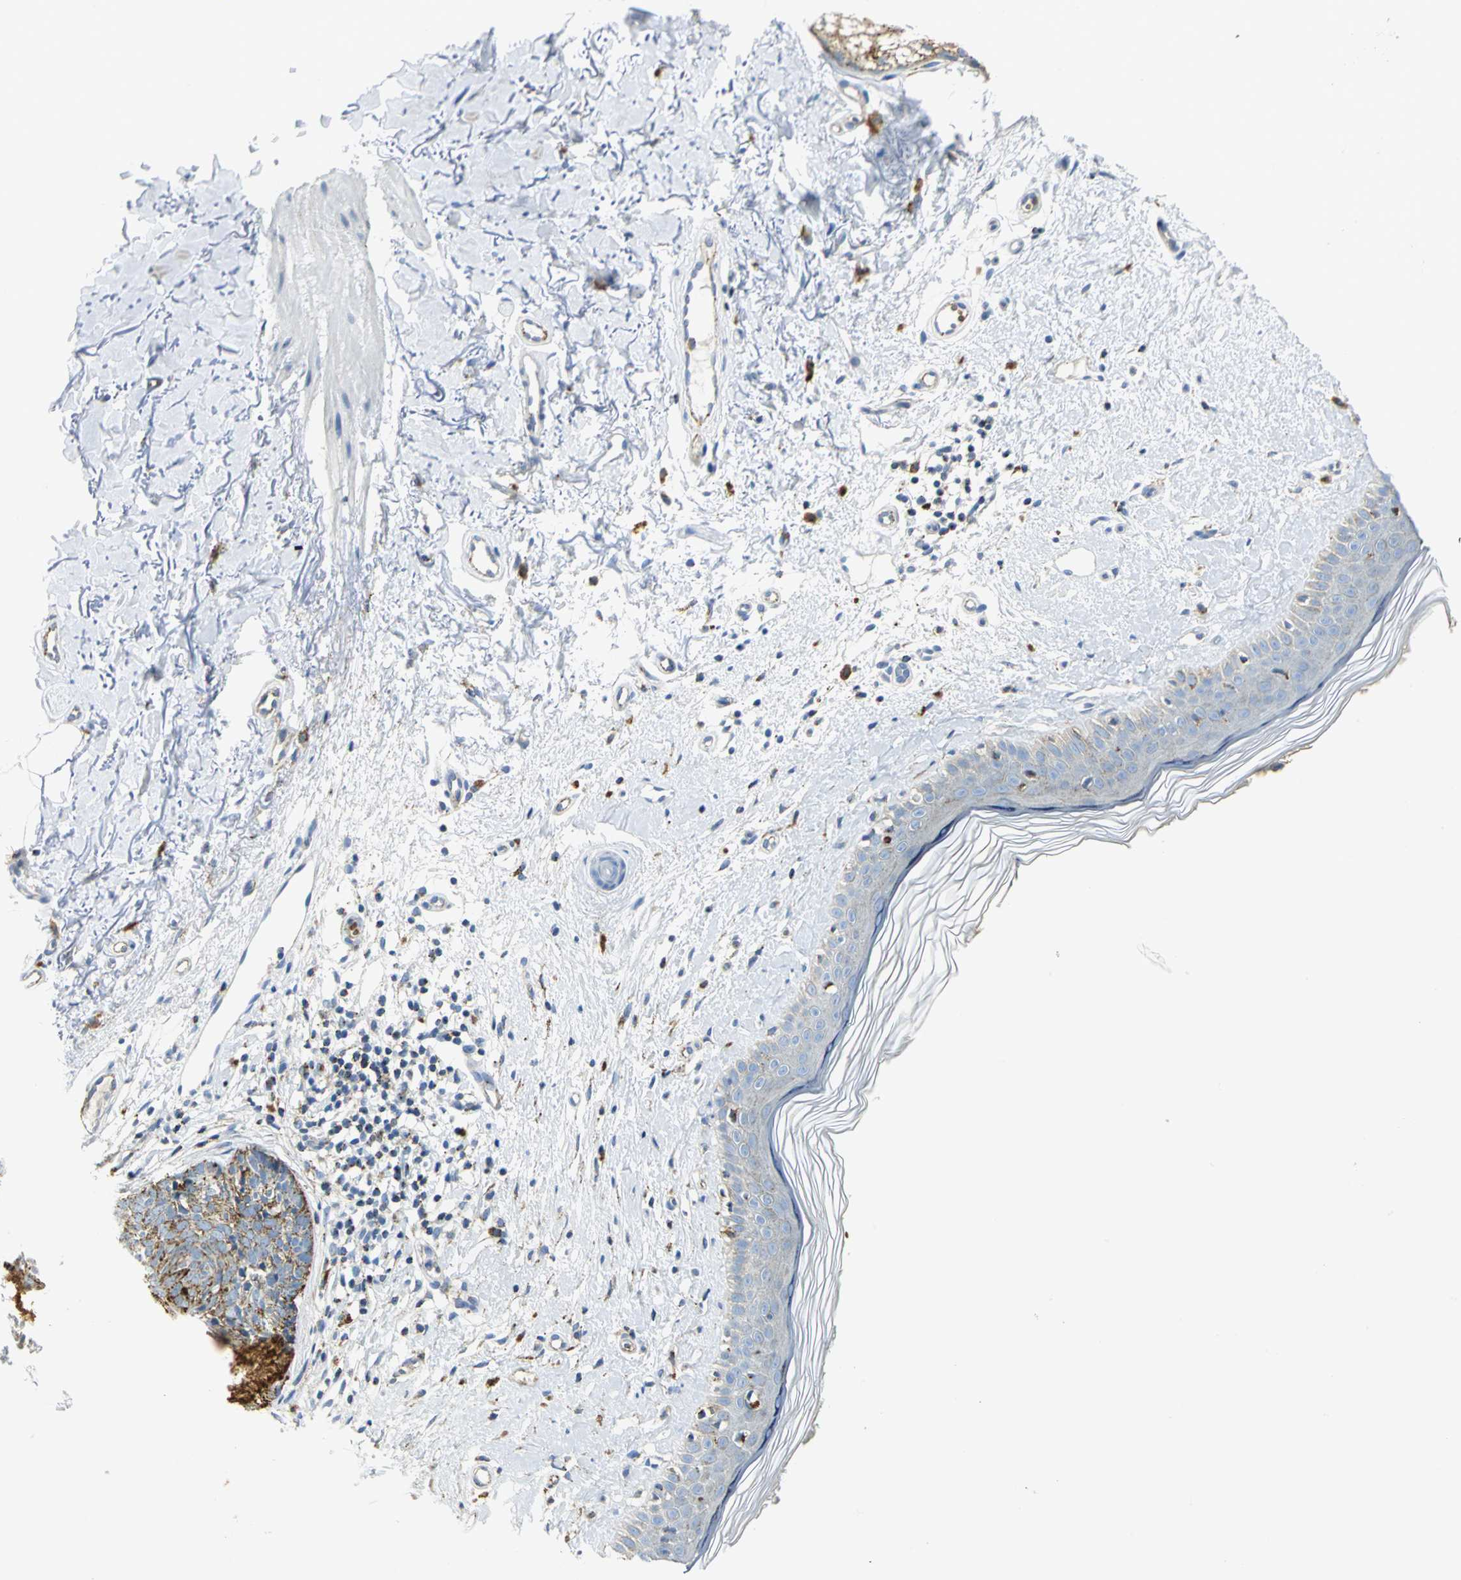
{"staining": {"intensity": "weak", "quantity": "25%-75%", "location": "cytoplasmic/membranous"}, "tissue": "skin cancer", "cell_type": "Tumor cells", "image_type": "cancer", "snomed": [{"axis": "morphology", "description": "Normal tissue, NOS"}, {"axis": "morphology", "description": "Basal cell carcinoma"}, {"axis": "topography", "description": "Skin"}], "caption": "Immunohistochemical staining of human basal cell carcinoma (skin) demonstrates low levels of weak cytoplasmic/membranous staining in approximately 25%-75% of tumor cells.", "gene": "ARSA", "patient": {"sex": "female", "age": 61}}